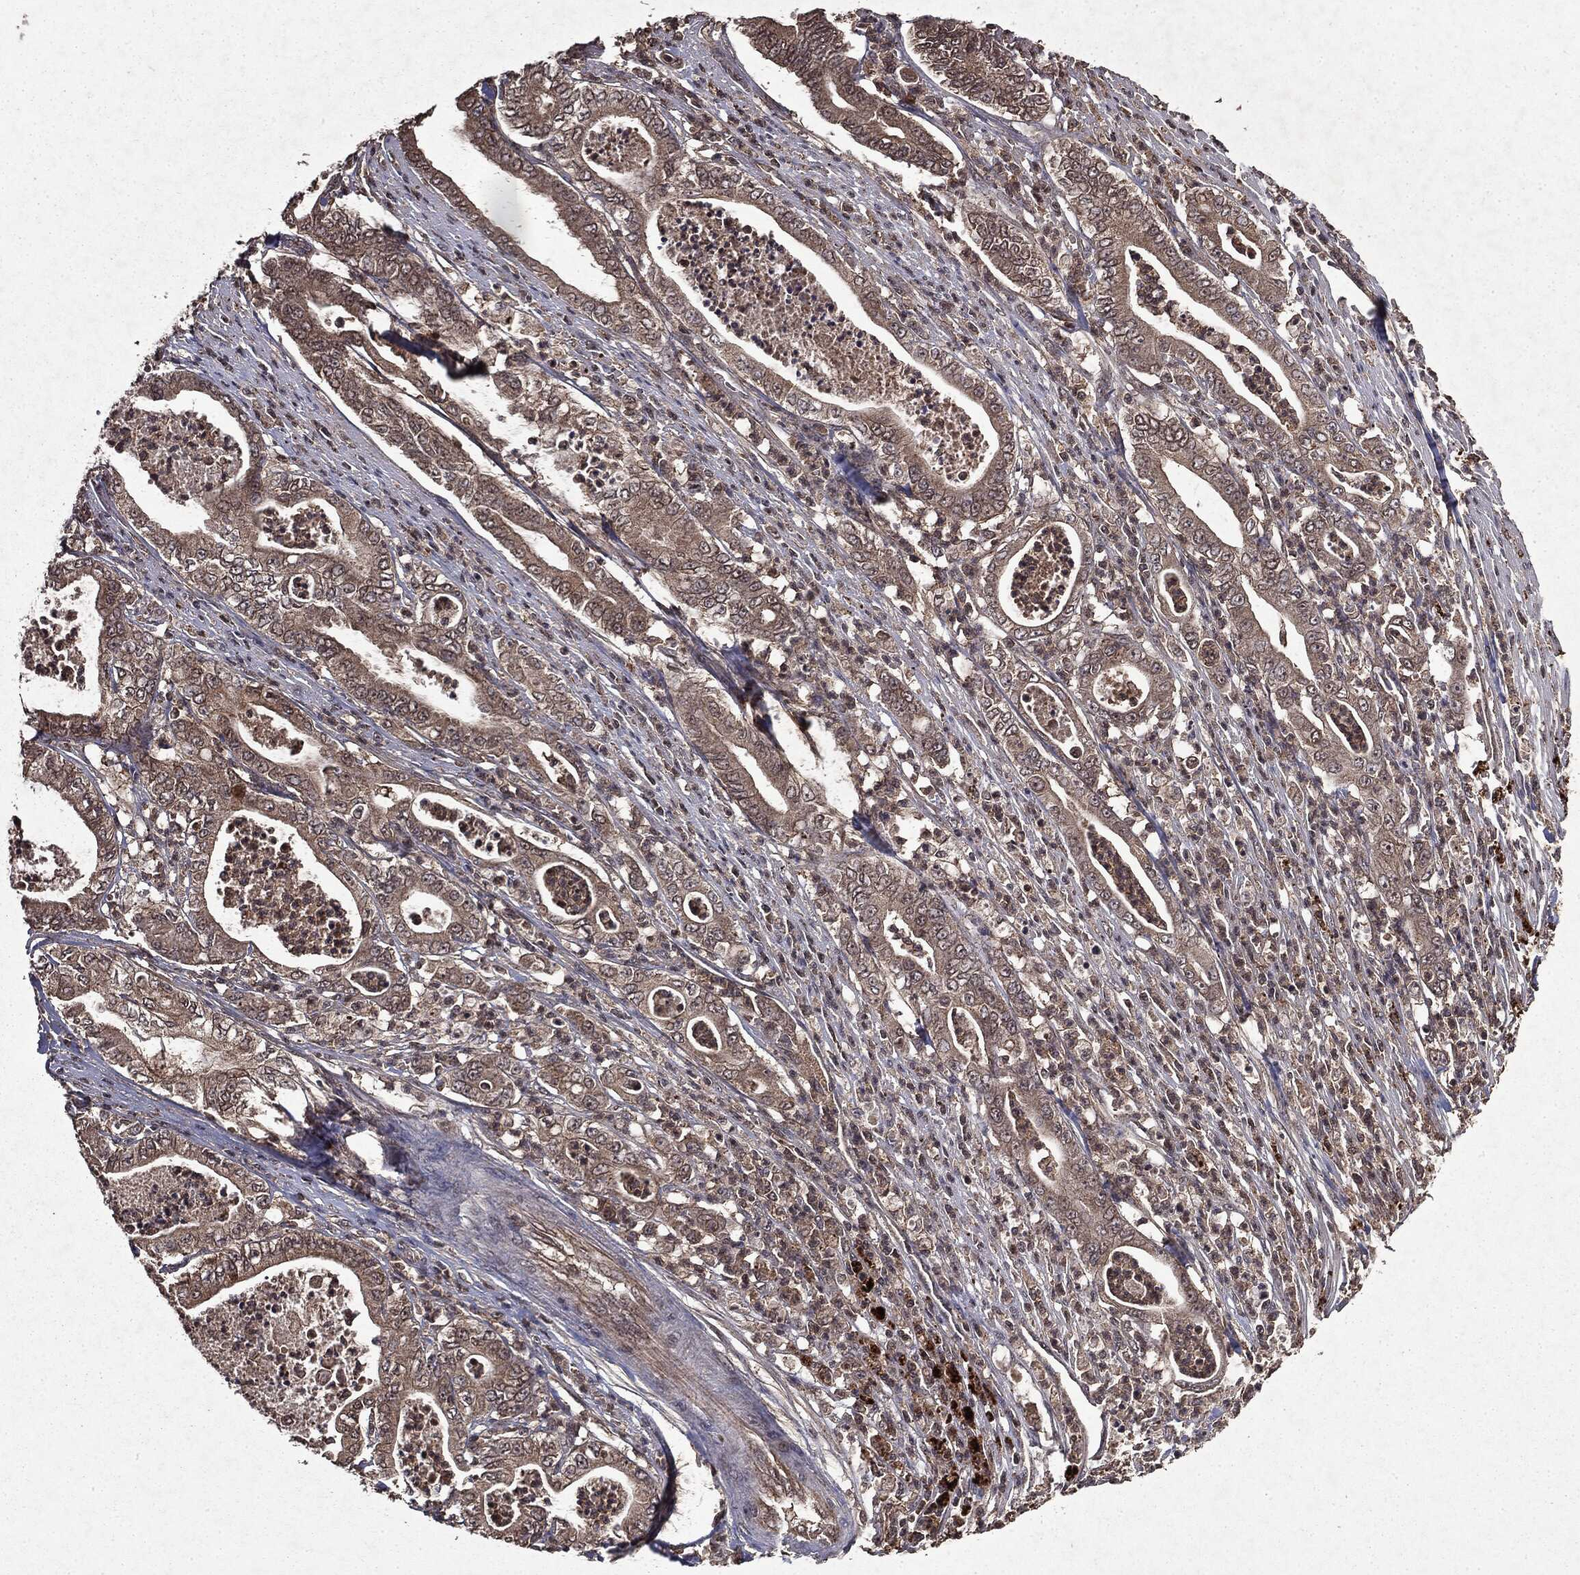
{"staining": {"intensity": "negative", "quantity": "none", "location": "none"}, "tissue": "pancreatic cancer", "cell_type": "Tumor cells", "image_type": "cancer", "snomed": [{"axis": "morphology", "description": "Adenocarcinoma, NOS"}, {"axis": "topography", "description": "Pancreas"}], "caption": "Immunohistochemical staining of human pancreatic cancer (adenocarcinoma) reveals no significant positivity in tumor cells.", "gene": "MTOR", "patient": {"sex": "male", "age": 71}}